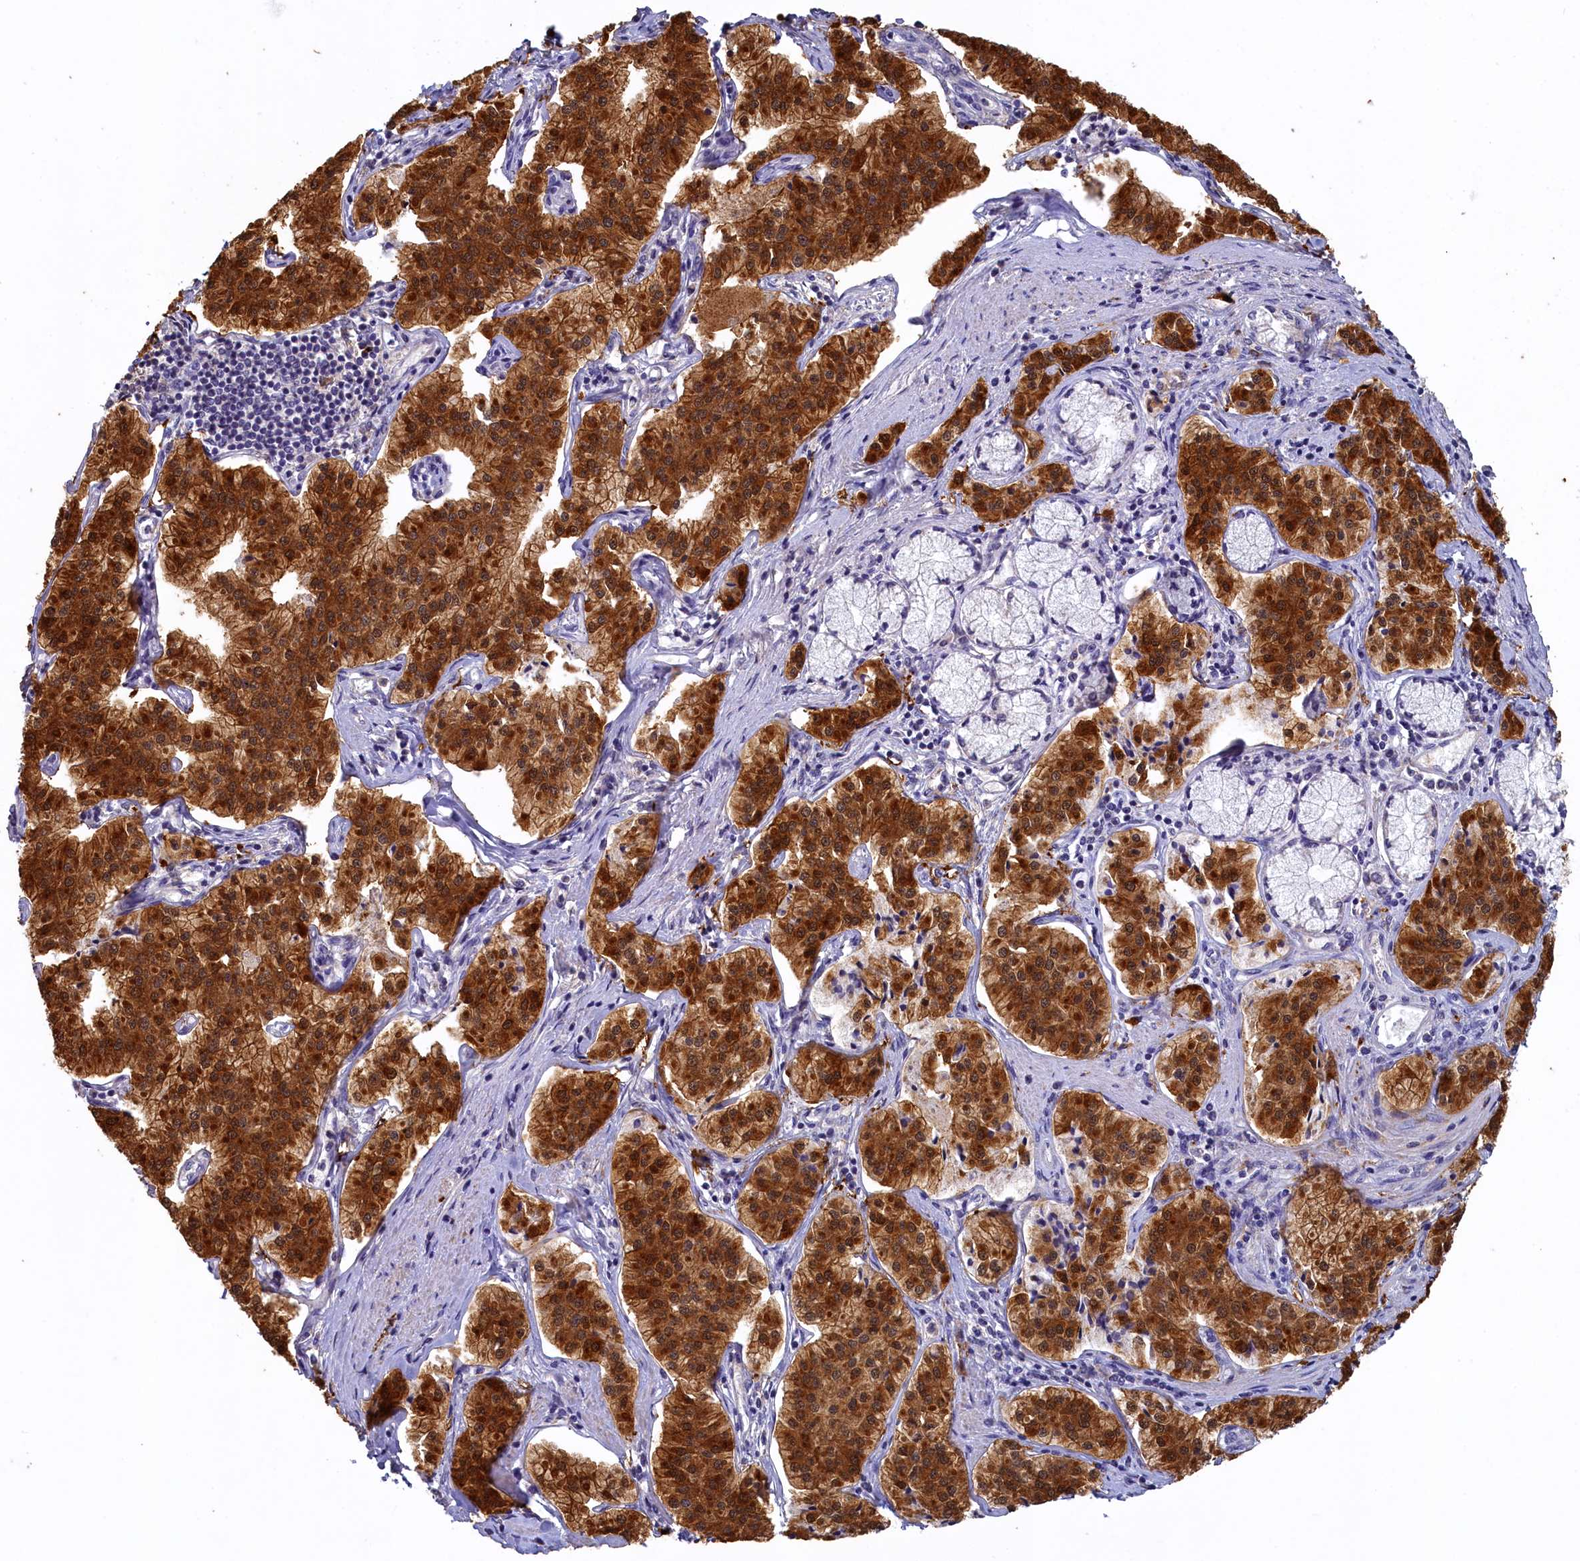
{"staining": {"intensity": "strong", "quantity": ">75%", "location": "cytoplasmic/membranous,nuclear"}, "tissue": "pancreatic cancer", "cell_type": "Tumor cells", "image_type": "cancer", "snomed": [{"axis": "morphology", "description": "Adenocarcinoma, NOS"}, {"axis": "topography", "description": "Pancreas"}], "caption": "The photomicrograph exhibits immunohistochemical staining of pancreatic cancer (adenocarcinoma). There is strong cytoplasmic/membranous and nuclear staining is seen in approximately >75% of tumor cells.", "gene": "UCHL3", "patient": {"sex": "female", "age": 50}}